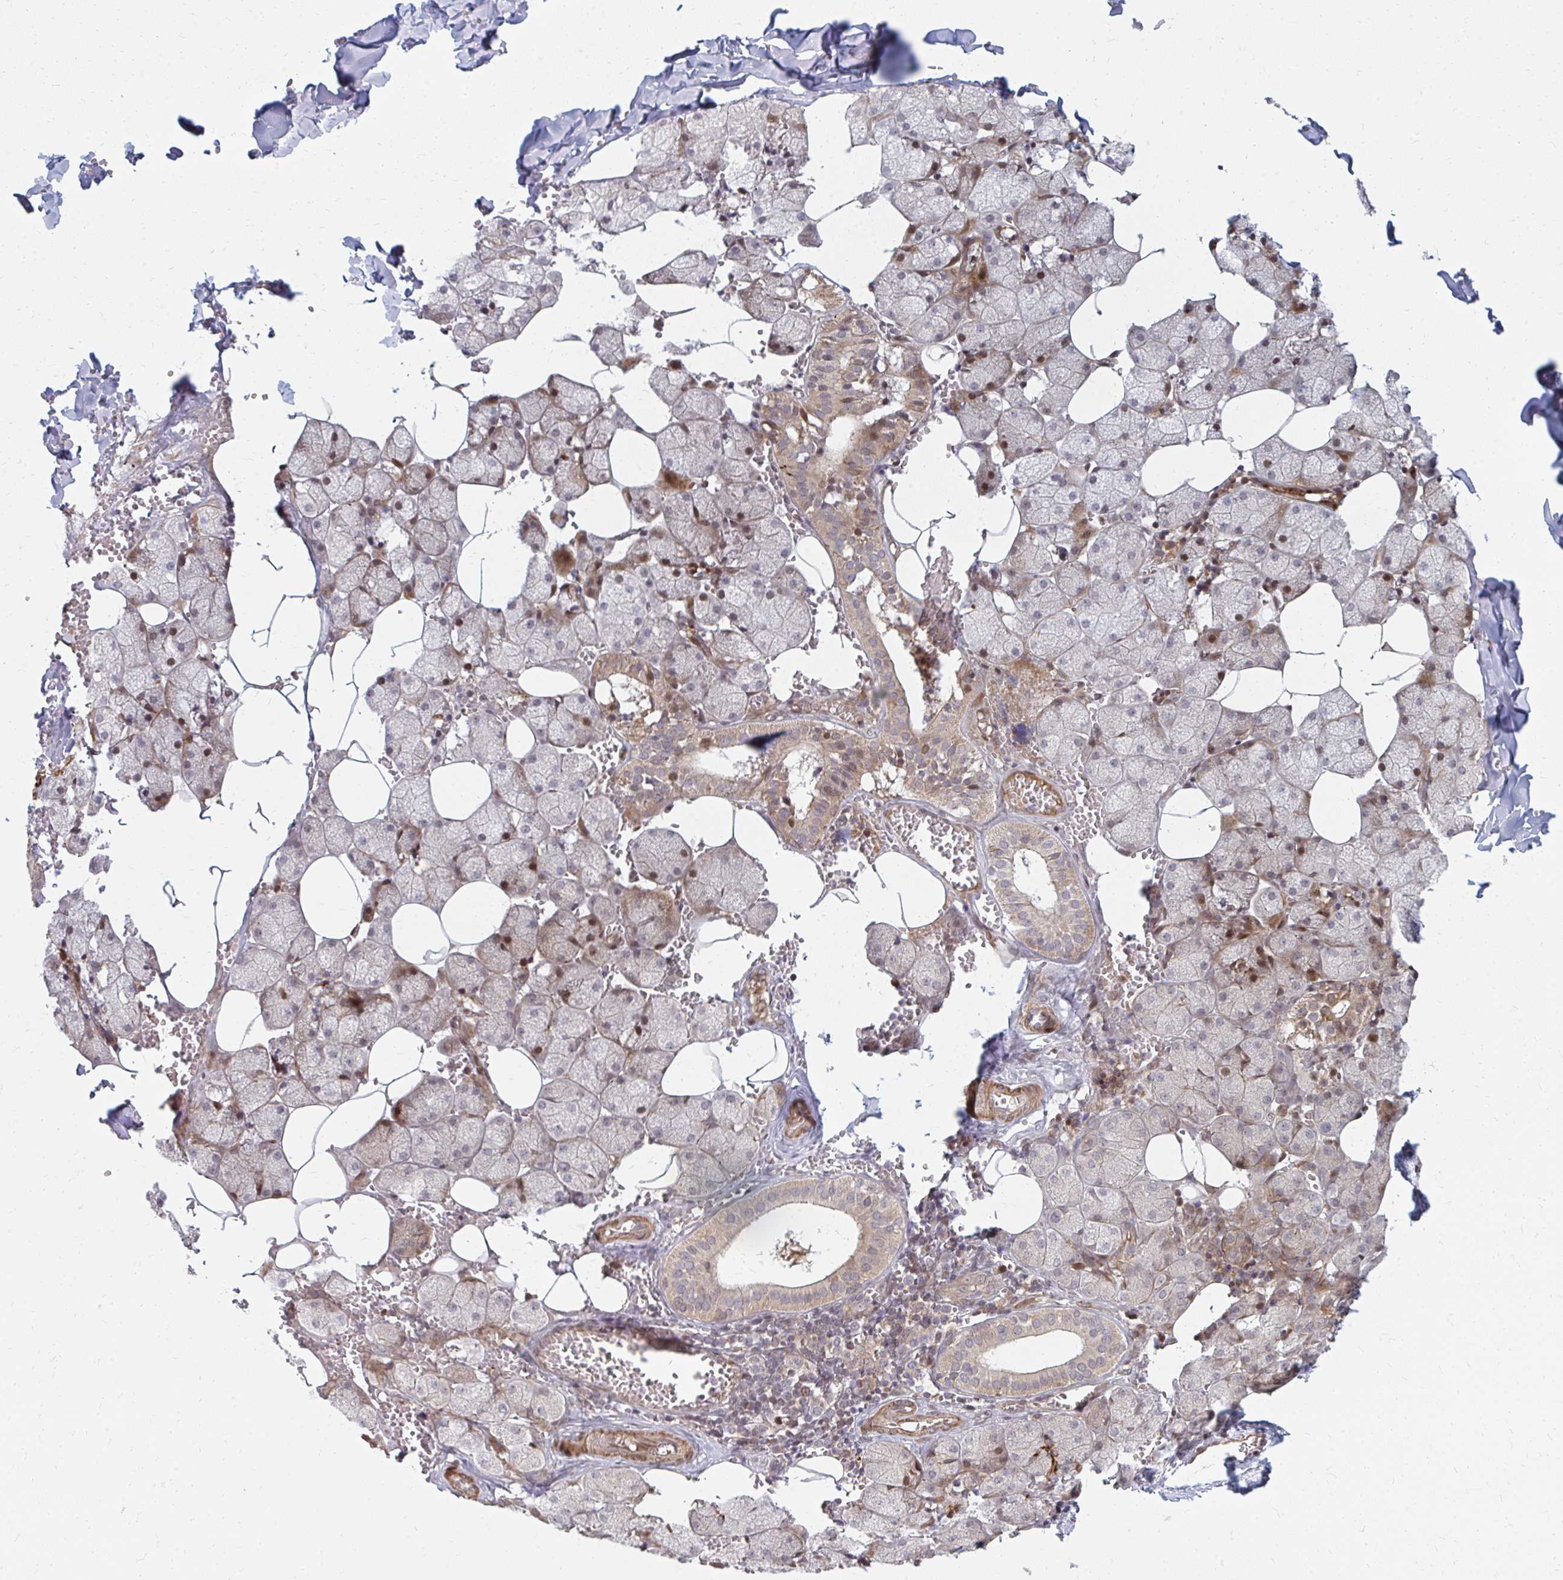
{"staining": {"intensity": "moderate", "quantity": ">75%", "location": "cytoplasmic/membranous"}, "tissue": "salivary gland", "cell_type": "Glandular cells", "image_type": "normal", "snomed": [{"axis": "morphology", "description": "Normal tissue, NOS"}, {"axis": "topography", "description": "Salivary gland"}, {"axis": "topography", "description": "Peripheral nerve tissue"}], "caption": "DAB (3,3'-diaminobenzidine) immunohistochemical staining of normal salivary gland demonstrates moderate cytoplasmic/membranous protein staining in about >75% of glandular cells. (DAB (3,3'-diaminobenzidine) IHC with brightfield microscopy, high magnification).", "gene": "ZNF285", "patient": {"sex": "male", "age": 38}}